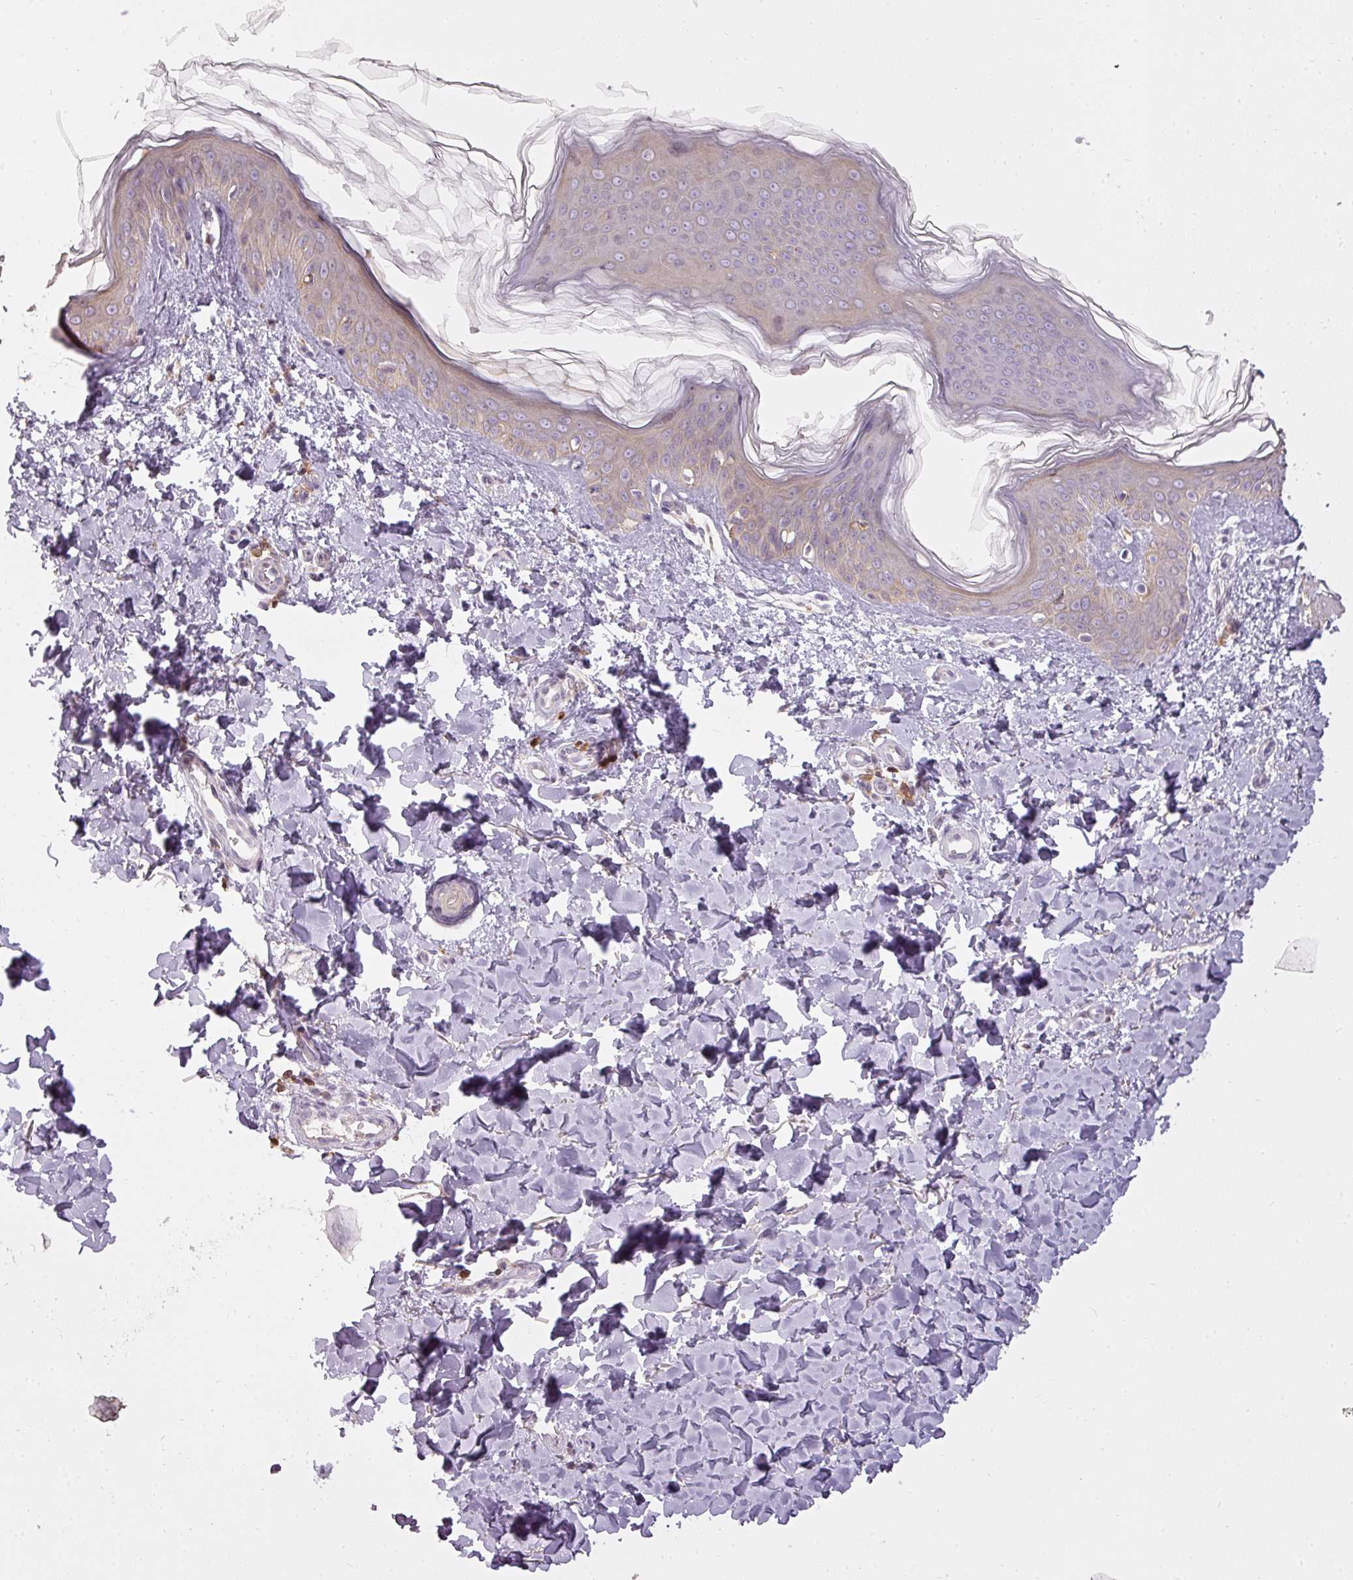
{"staining": {"intensity": "negative", "quantity": "none", "location": "none"}, "tissue": "skin", "cell_type": "Fibroblasts", "image_type": "normal", "snomed": [{"axis": "morphology", "description": "Normal tissue, NOS"}, {"axis": "topography", "description": "Skin"}], "caption": "IHC of benign human skin reveals no expression in fibroblasts. (Stains: DAB (3,3'-diaminobenzidine) immunohistochemistry (IHC) with hematoxylin counter stain, Microscopy: brightfield microscopy at high magnification).", "gene": "STK4", "patient": {"sex": "female", "age": 41}}